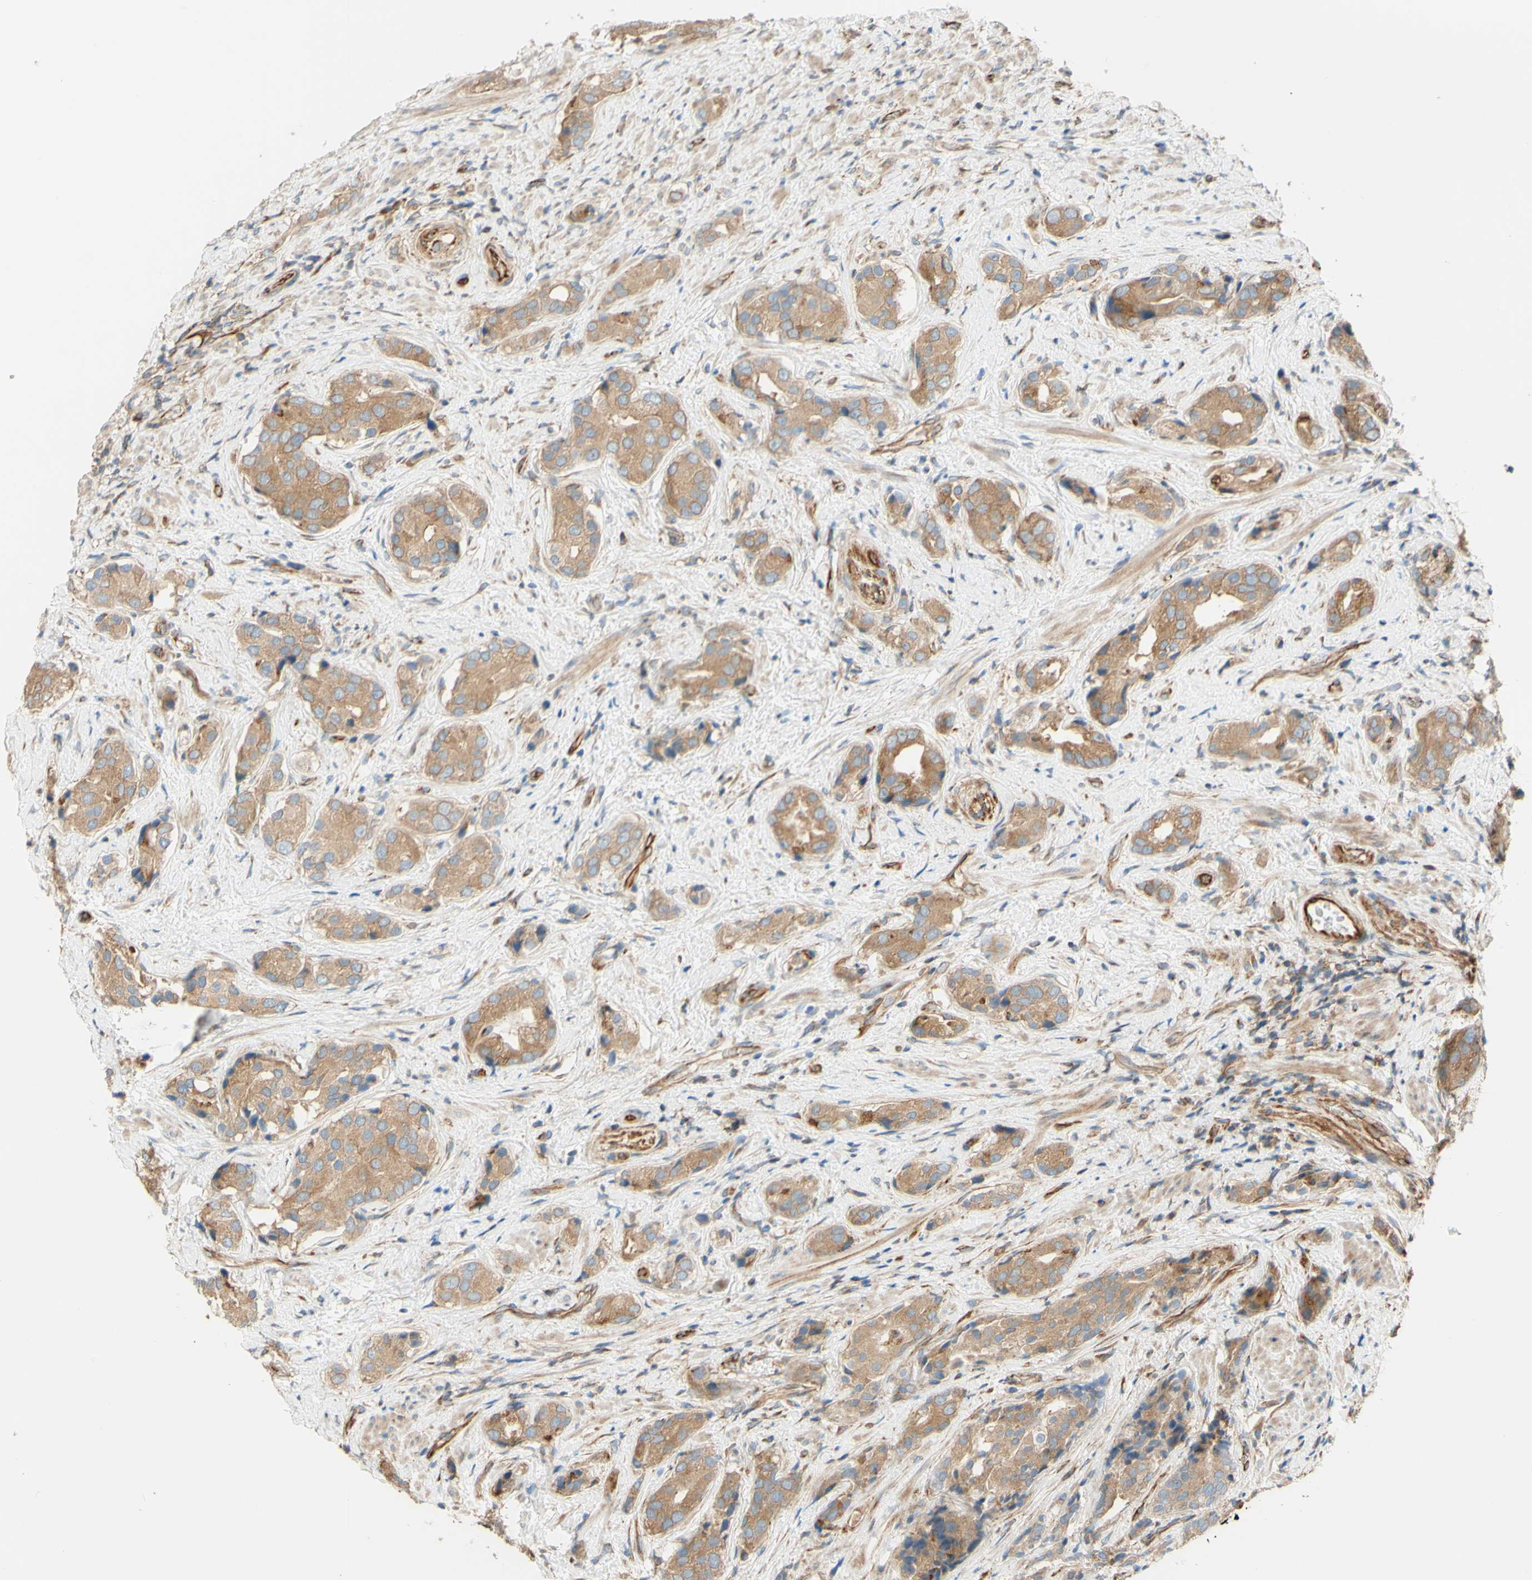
{"staining": {"intensity": "moderate", "quantity": ">75%", "location": "cytoplasmic/membranous"}, "tissue": "prostate cancer", "cell_type": "Tumor cells", "image_type": "cancer", "snomed": [{"axis": "morphology", "description": "Adenocarcinoma, High grade"}, {"axis": "topography", "description": "Prostate"}], "caption": "Protein staining exhibits moderate cytoplasmic/membranous staining in approximately >75% of tumor cells in high-grade adenocarcinoma (prostate). The staining is performed using DAB (3,3'-diaminobenzidine) brown chromogen to label protein expression. The nuclei are counter-stained blue using hematoxylin.", "gene": "C1orf43", "patient": {"sex": "male", "age": 71}}